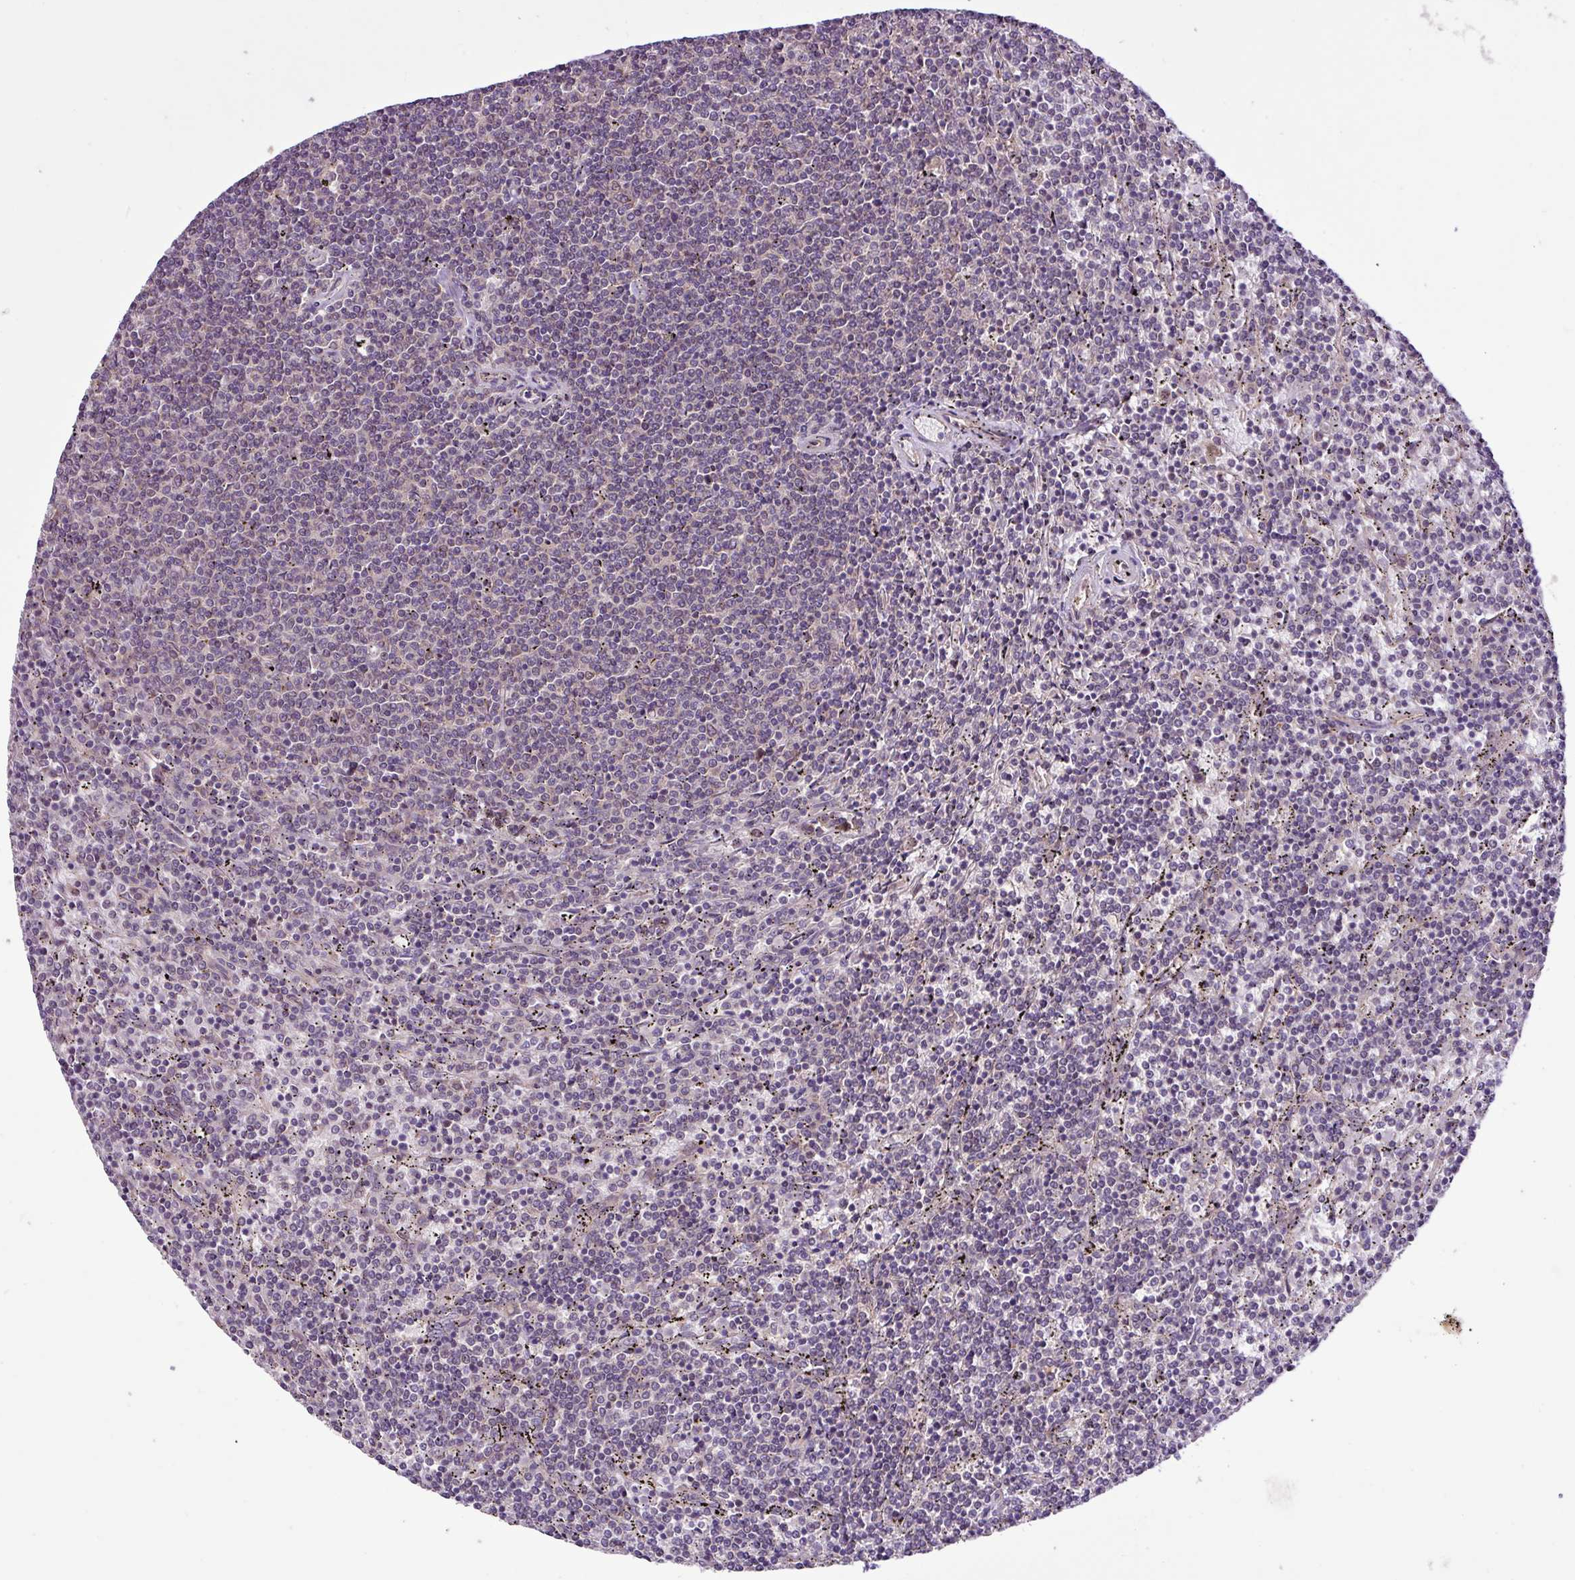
{"staining": {"intensity": "negative", "quantity": "none", "location": "none"}, "tissue": "lymphoma", "cell_type": "Tumor cells", "image_type": "cancer", "snomed": [{"axis": "morphology", "description": "Malignant lymphoma, non-Hodgkin's type, Low grade"}, {"axis": "topography", "description": "Spleen"}], "caption": "Tumor cells show no significant protein staining in lymphoma.", "gene": "TIMM10B", "patient": {"sex": "female", "age": 50}}